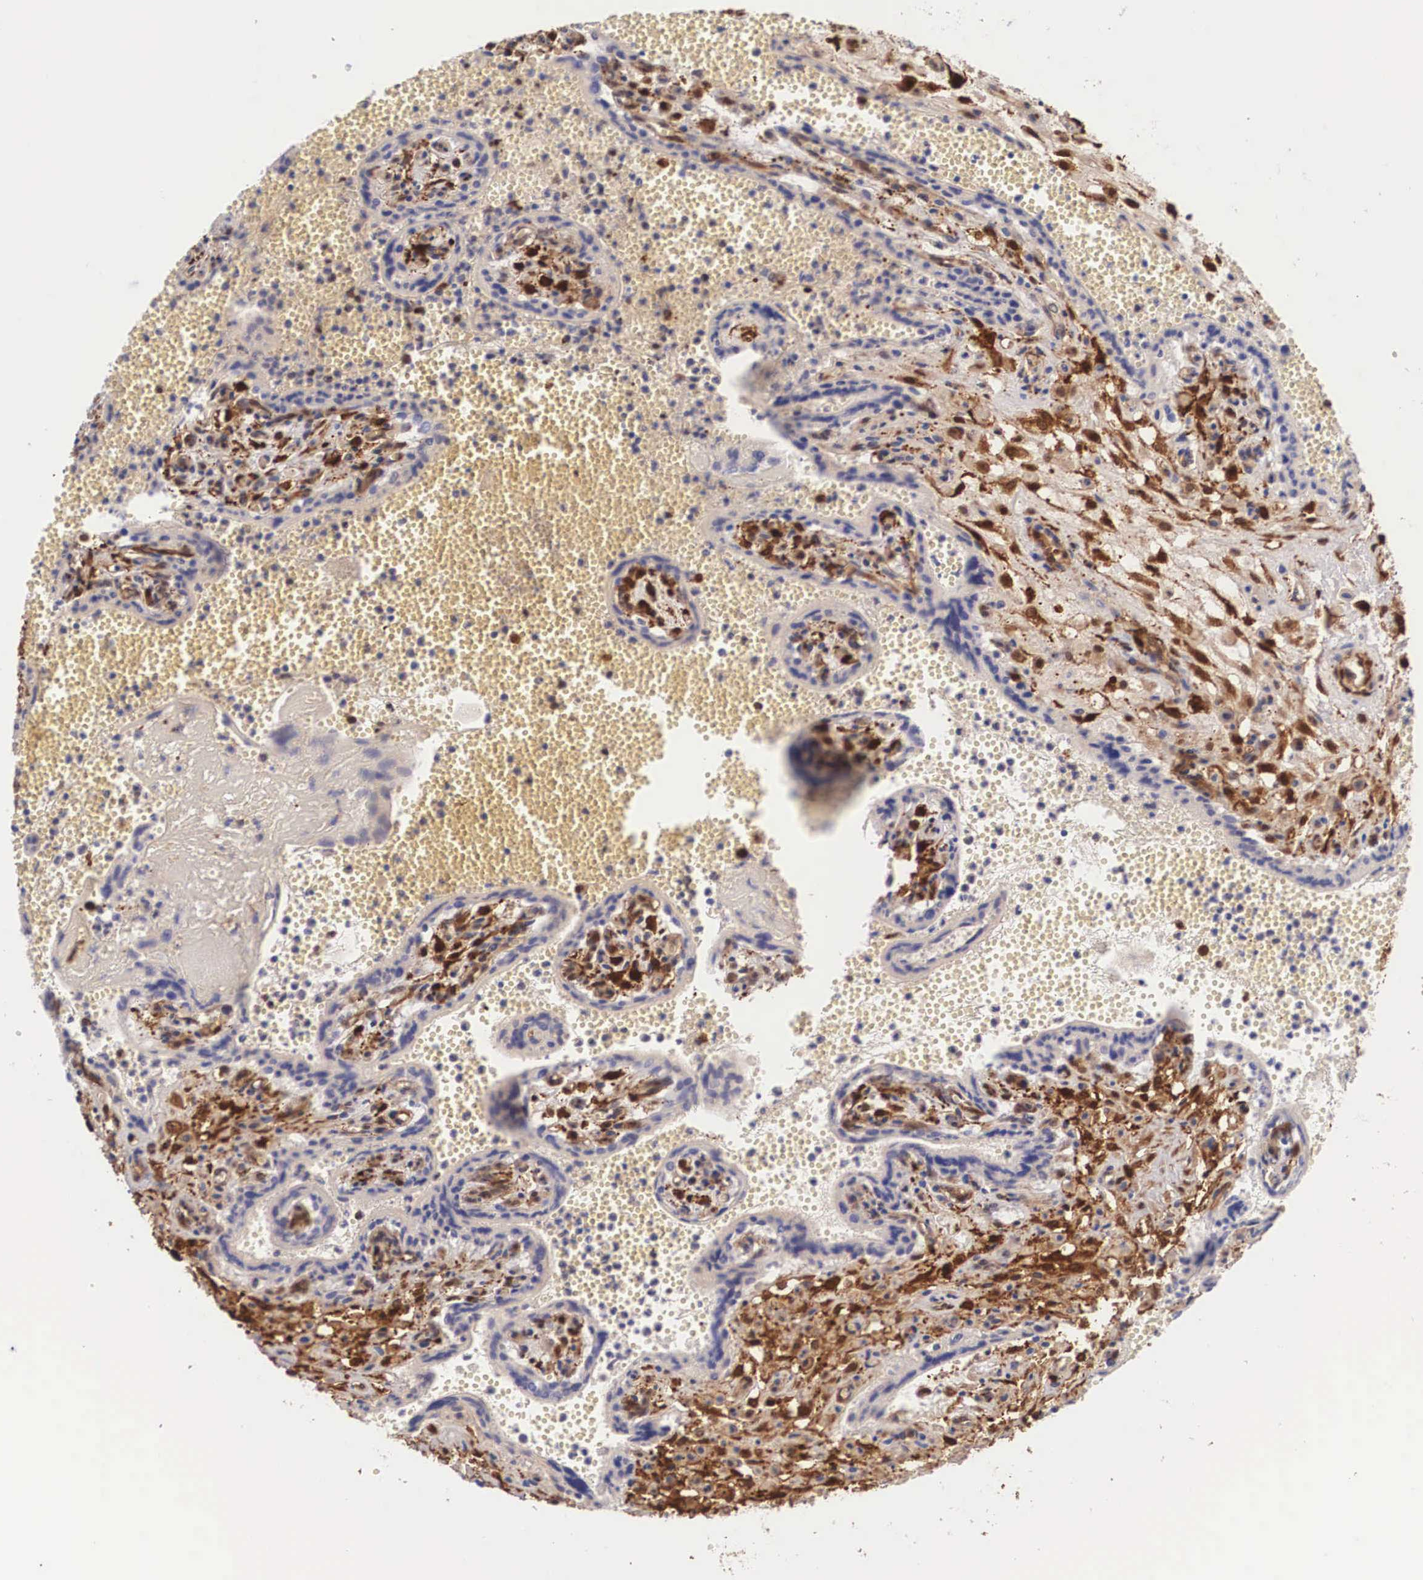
{"staining": {"intensity": "moderate", "quantity": "25%-75%", "location": "cytoplasmic/membranous"}, "tissue": "placenta", "cell_type": "Decidual cells", "image_type": "normal", "snomed": [{"axis": "morphology", "description": "Normal tissue, NOS"}, {"axis": "topography", "description": "Placenta"}], "caption": "This histopathology image demonstrates IHC staining of unremarkable placenta, with medium moderate cytoplasmic/membranous expression in approximately 25%-75% of decidual cells.", "gene": "LGALS1", "patient": {"sex": "female", "age": 40}}